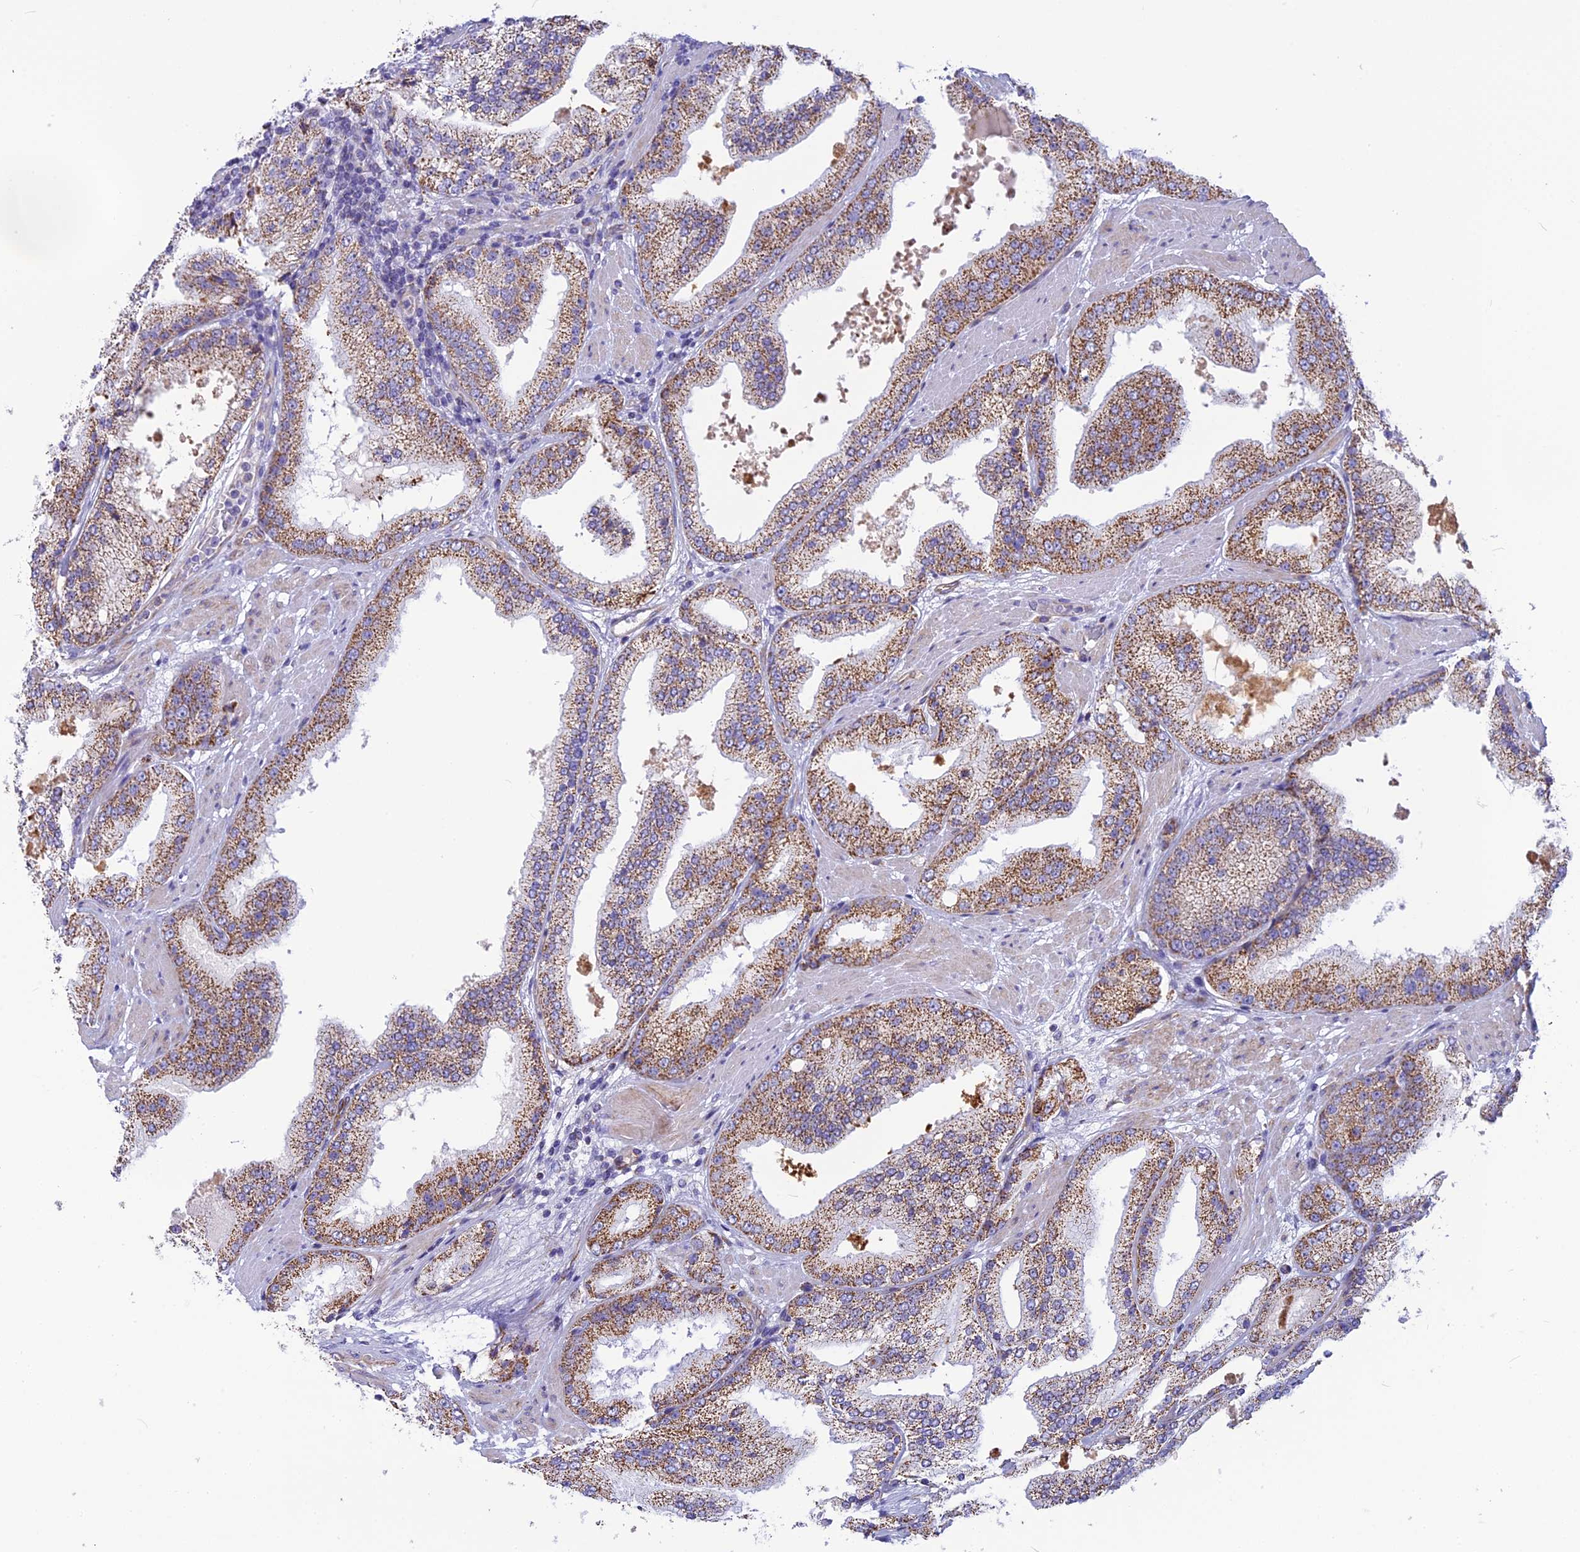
{"staining": {"intensity": "moderate", "quantity": ">75%", "location": "cytoplasmic/membranous"}, "tissue": "prostate cancer", "cell_type": "Tumor cells", "image_type": "cancer", "snomed": [{"axis": "morphology", "description": "Adenocarcinoma, Low grade"}, {"axis": "topography", "description": "Prostate"}], "caption": "Brown immunohistochemical staining in human prostate cancer reveals moderate cytoplasmic/membranous expression in about >75% of tumor cells.", "gene": "POMGNT1", "patient": {"sex": "male", "age": 67}}